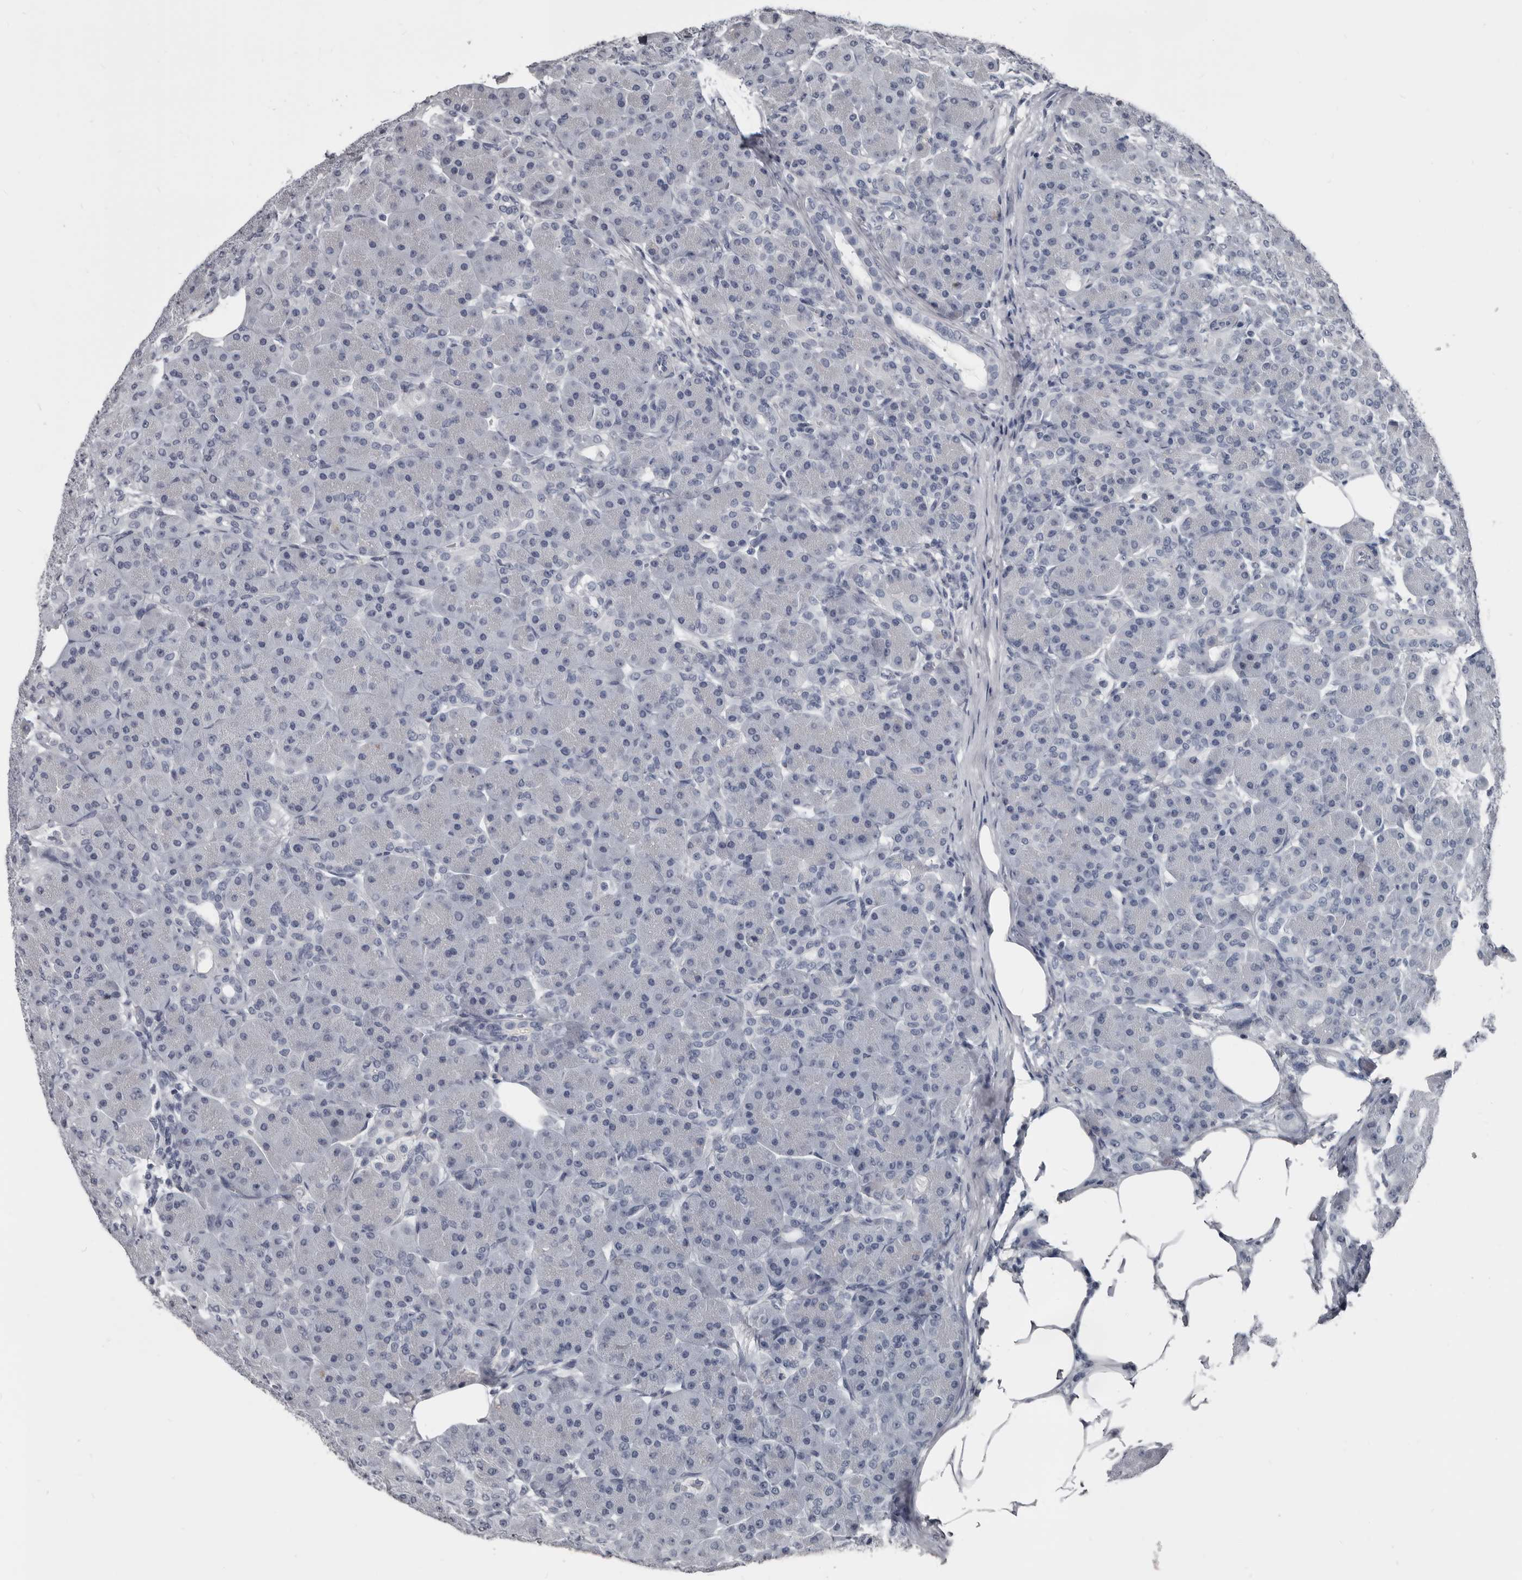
{"staining": {"intensity": "negative", "quantity": "none", "location": "none"}, "tissue": "pancreas", "cell_type": "Exocrine glandular cells", "image_type": "normal", "snomed": [{"axis": "morphology", "description": "Normal tissue, NOS"}, {"axis": "topography", "description": "Pancreas"}], "caption": "An immunohistochemistry (IHC) histopathology image of normal pancreas is shown. There is no staining in exocrine glandular cells of pancreas. (DAB (3,3'-diaminobenzidine) immunohistochemistry with hematoxylin counter stain).", "gene": "GREB1", "patient": {"sex": "male", "age": 63}}